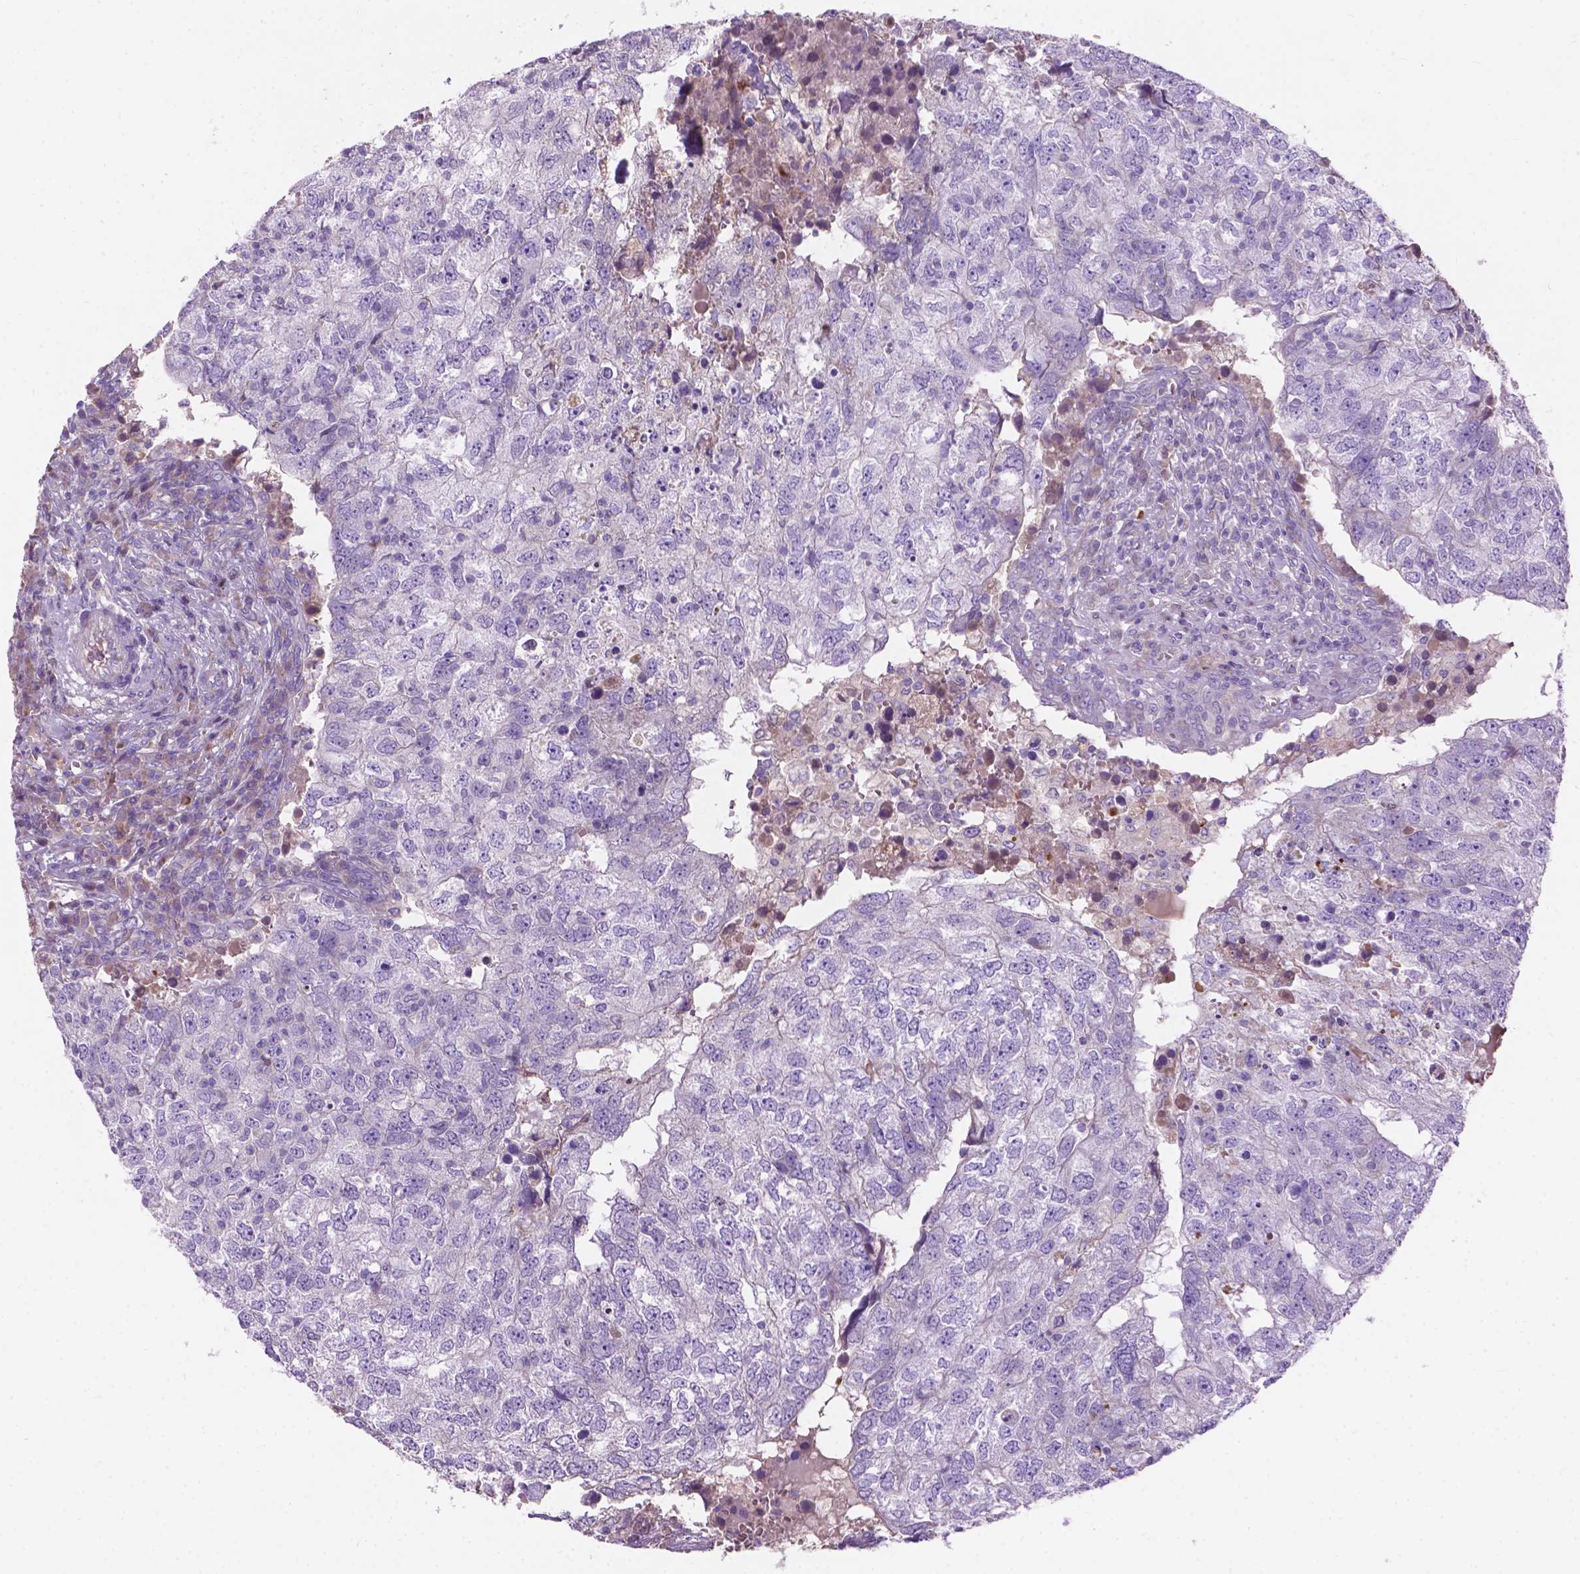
{"staining": {"intensity": "negative", "quantity": "none", "location": "none"}, "tissue": "breast cancer", "cell_type": "Tumor cells", "image_type": "cancer", "snomed": [{"axis": "morphology", "description": "Duct carcinoma"}, {"axis": "topography", "description": "Breast"}], "caption": "IHC of intraductal carcinoma (breast) shows no staining in tumor cells.", "gene": "NOXO1", "patient": {"sex": "female", "age": 30}}